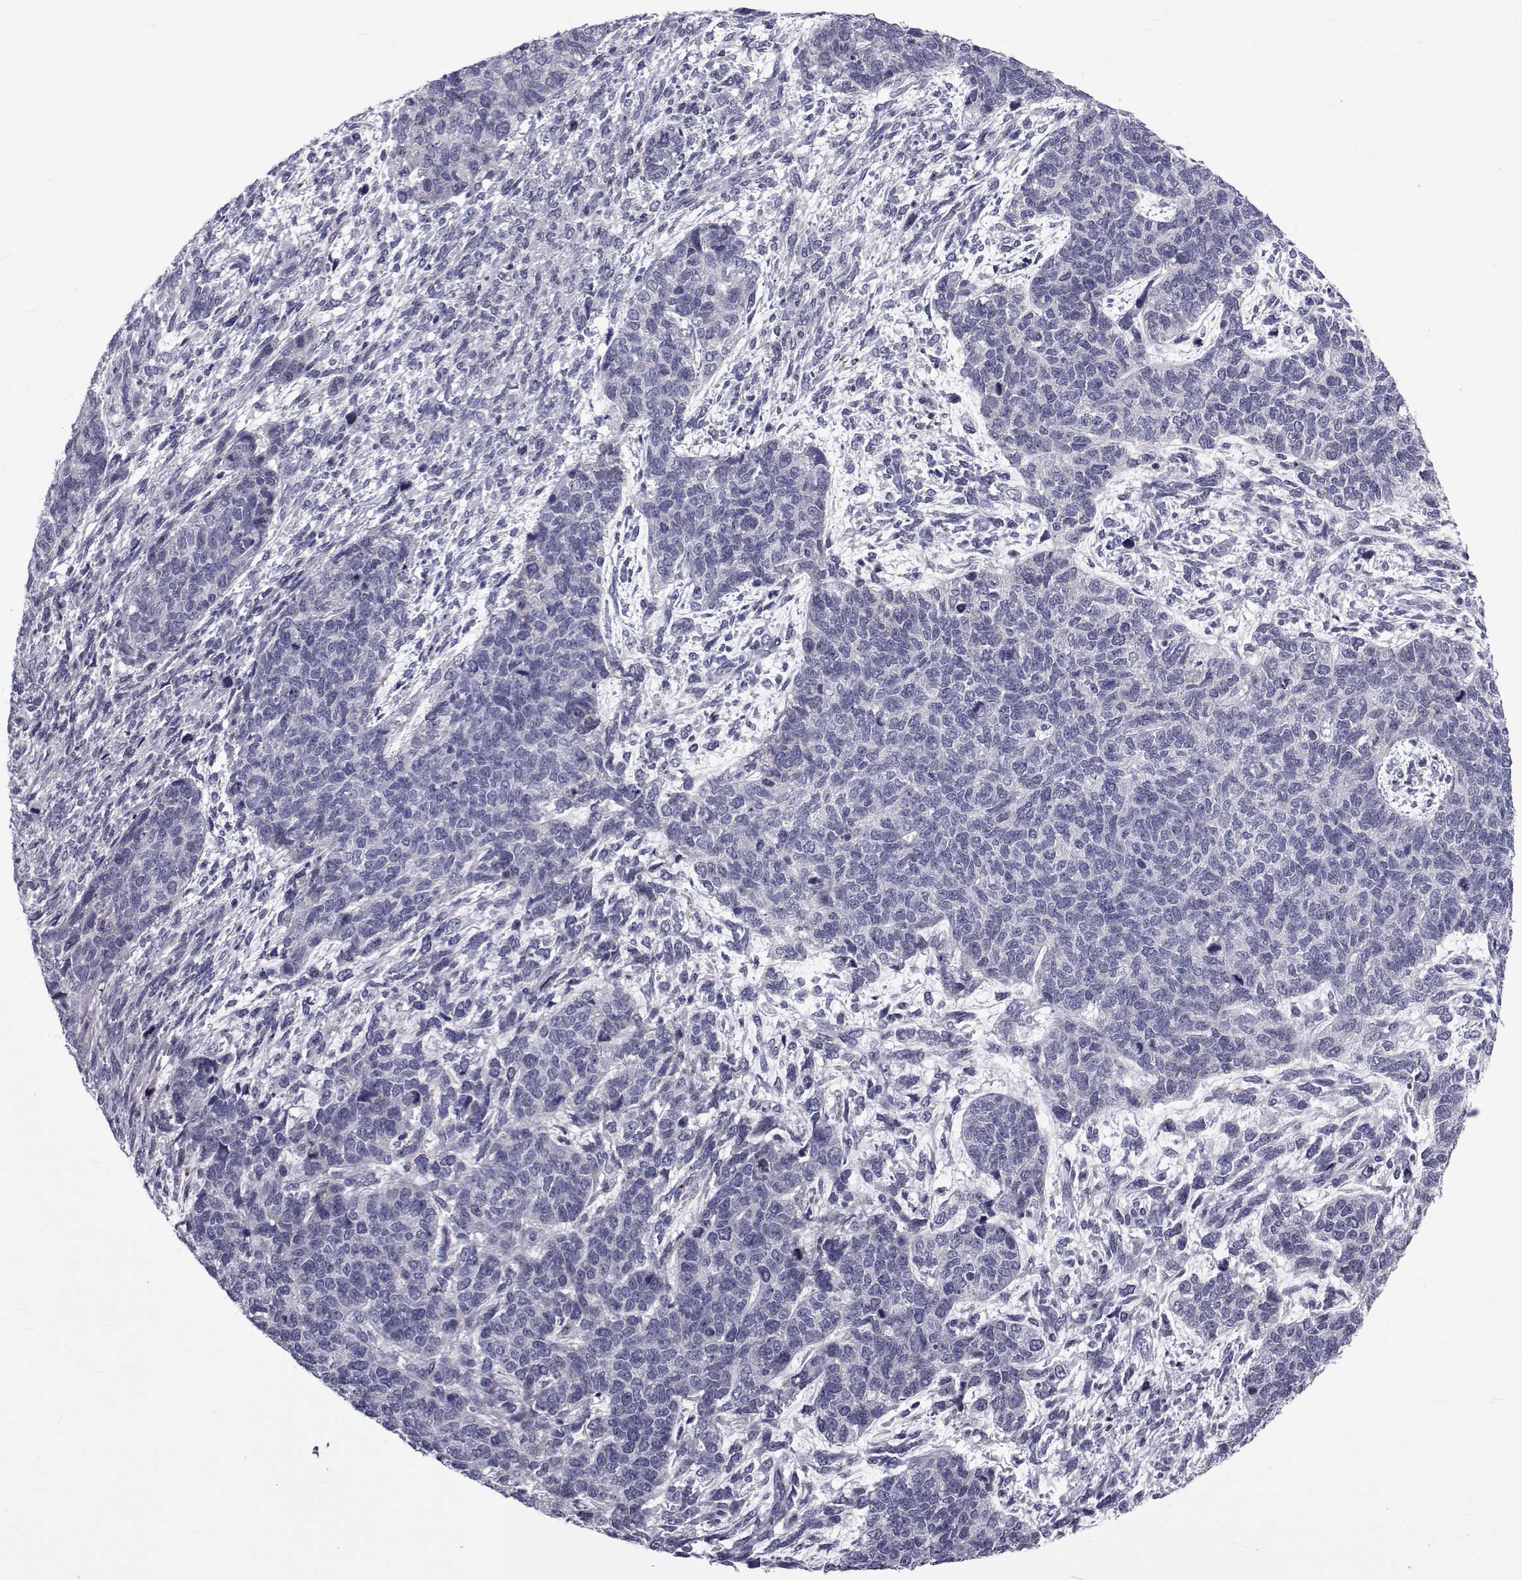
{"staining": {"intensity": "negative", "quantity": "none", "location": "none"}, "tissue": "cervical cancer", "cell_type": "Tumor cells", "image_type": "cancer", "snomed": [{"axis": "morphology", "description": "Squamous cell carcinoma, NOS"}, {"axis": "topography", "description": "Cervix"}], "caption": "The photomicrograph reveals no staining of tumor cells in cervical squamous cell carcinoma.", "gene": "PAX2", "patient": {"sex": "female", "age": 63}}